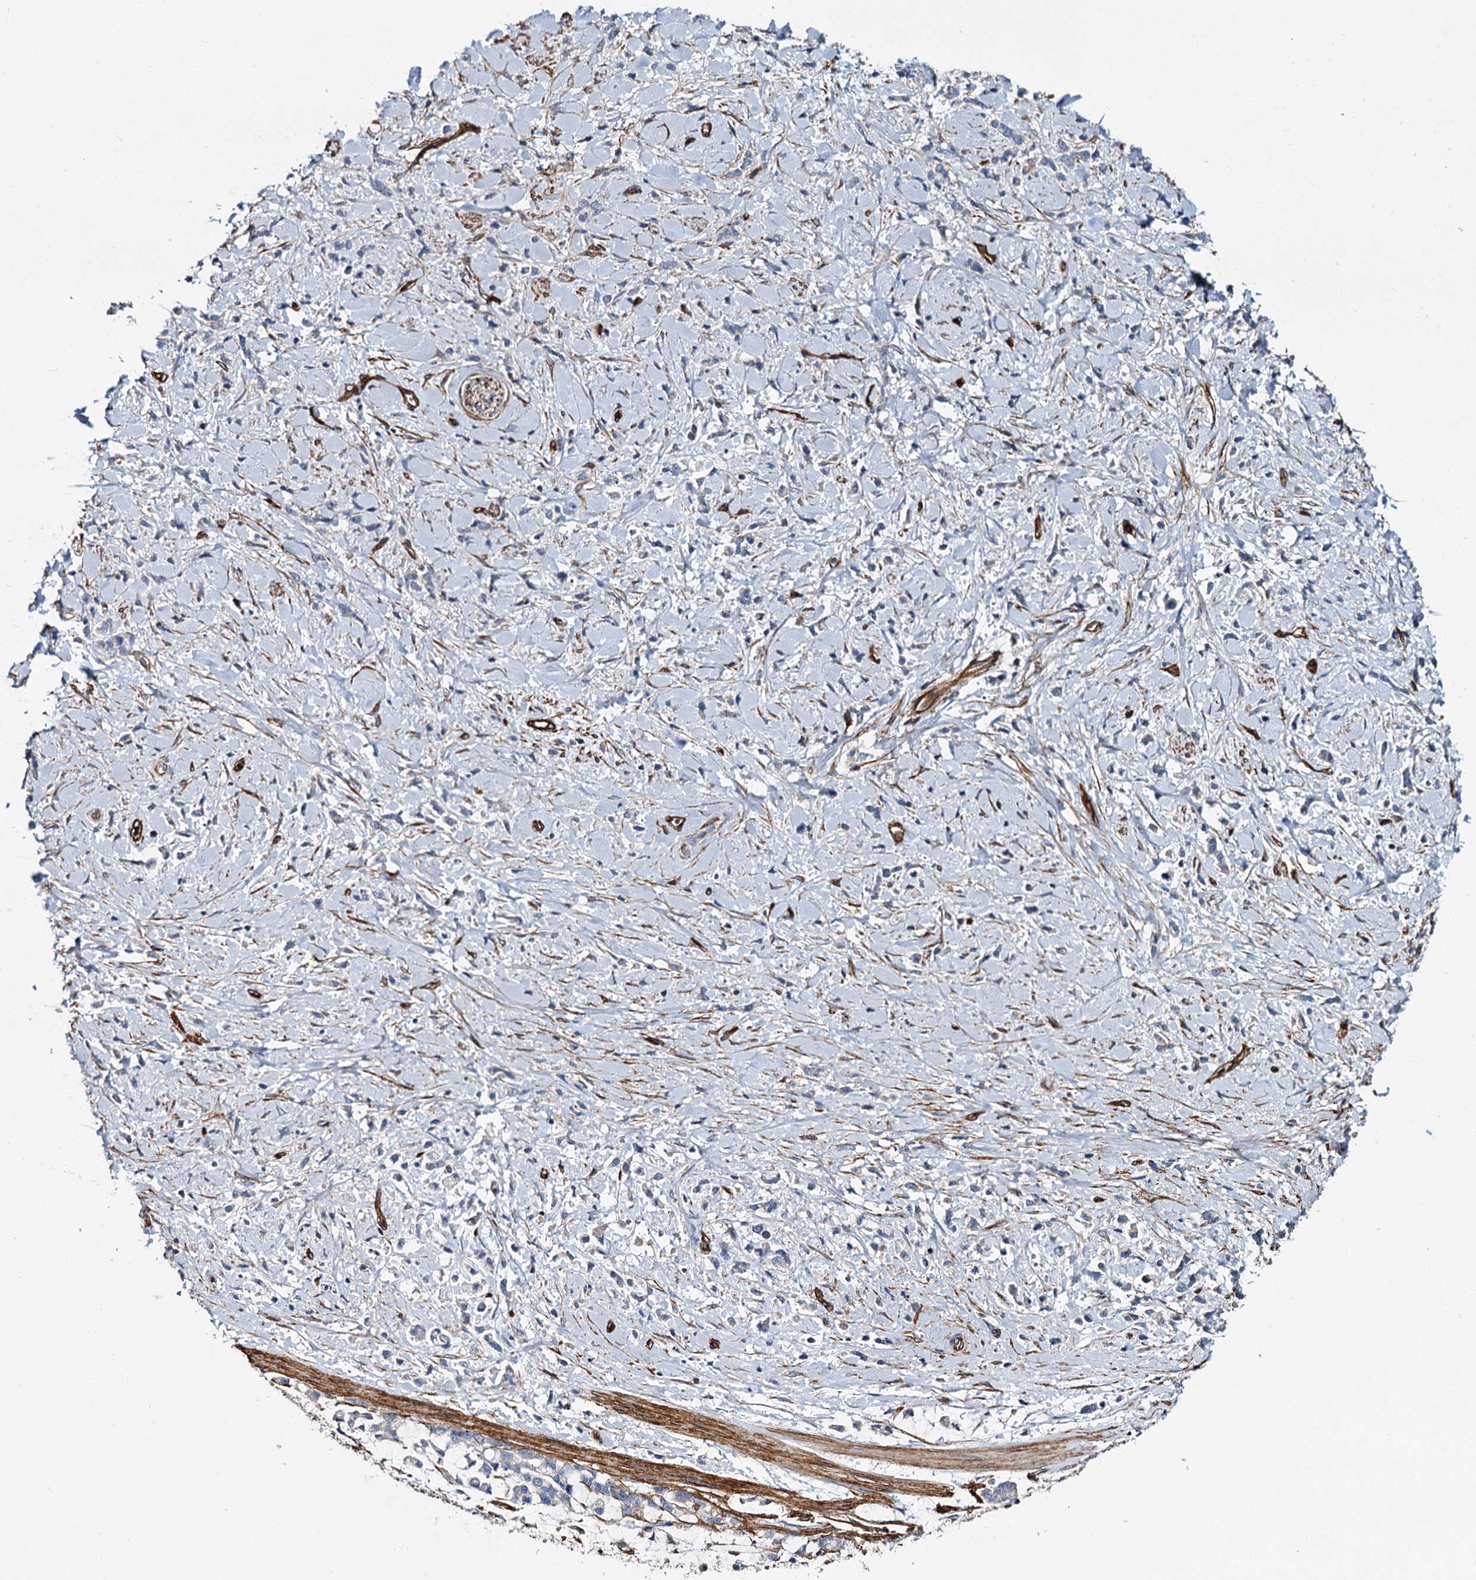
{"staining": {"intensity": "negative", "quantity": "none", "location": "none"}, "tissue": "stomach cancer", "cell_type": "Tumor cells", "image_type": "cancer", "snomed": [{"axis": "morphology", "description": "Adenocarcinoma, NOS"}, {"axis": "topography", "description": "Stomach"}], "caption": "DAB (3,3'-diaminobenzidine) immunohistochemical staining of human adenocarcinoma (stomach) demonstrates no significant expression in tumor cells.", "gene": "CACNA1C", "patient": {"sex": "female", "age": 60}}